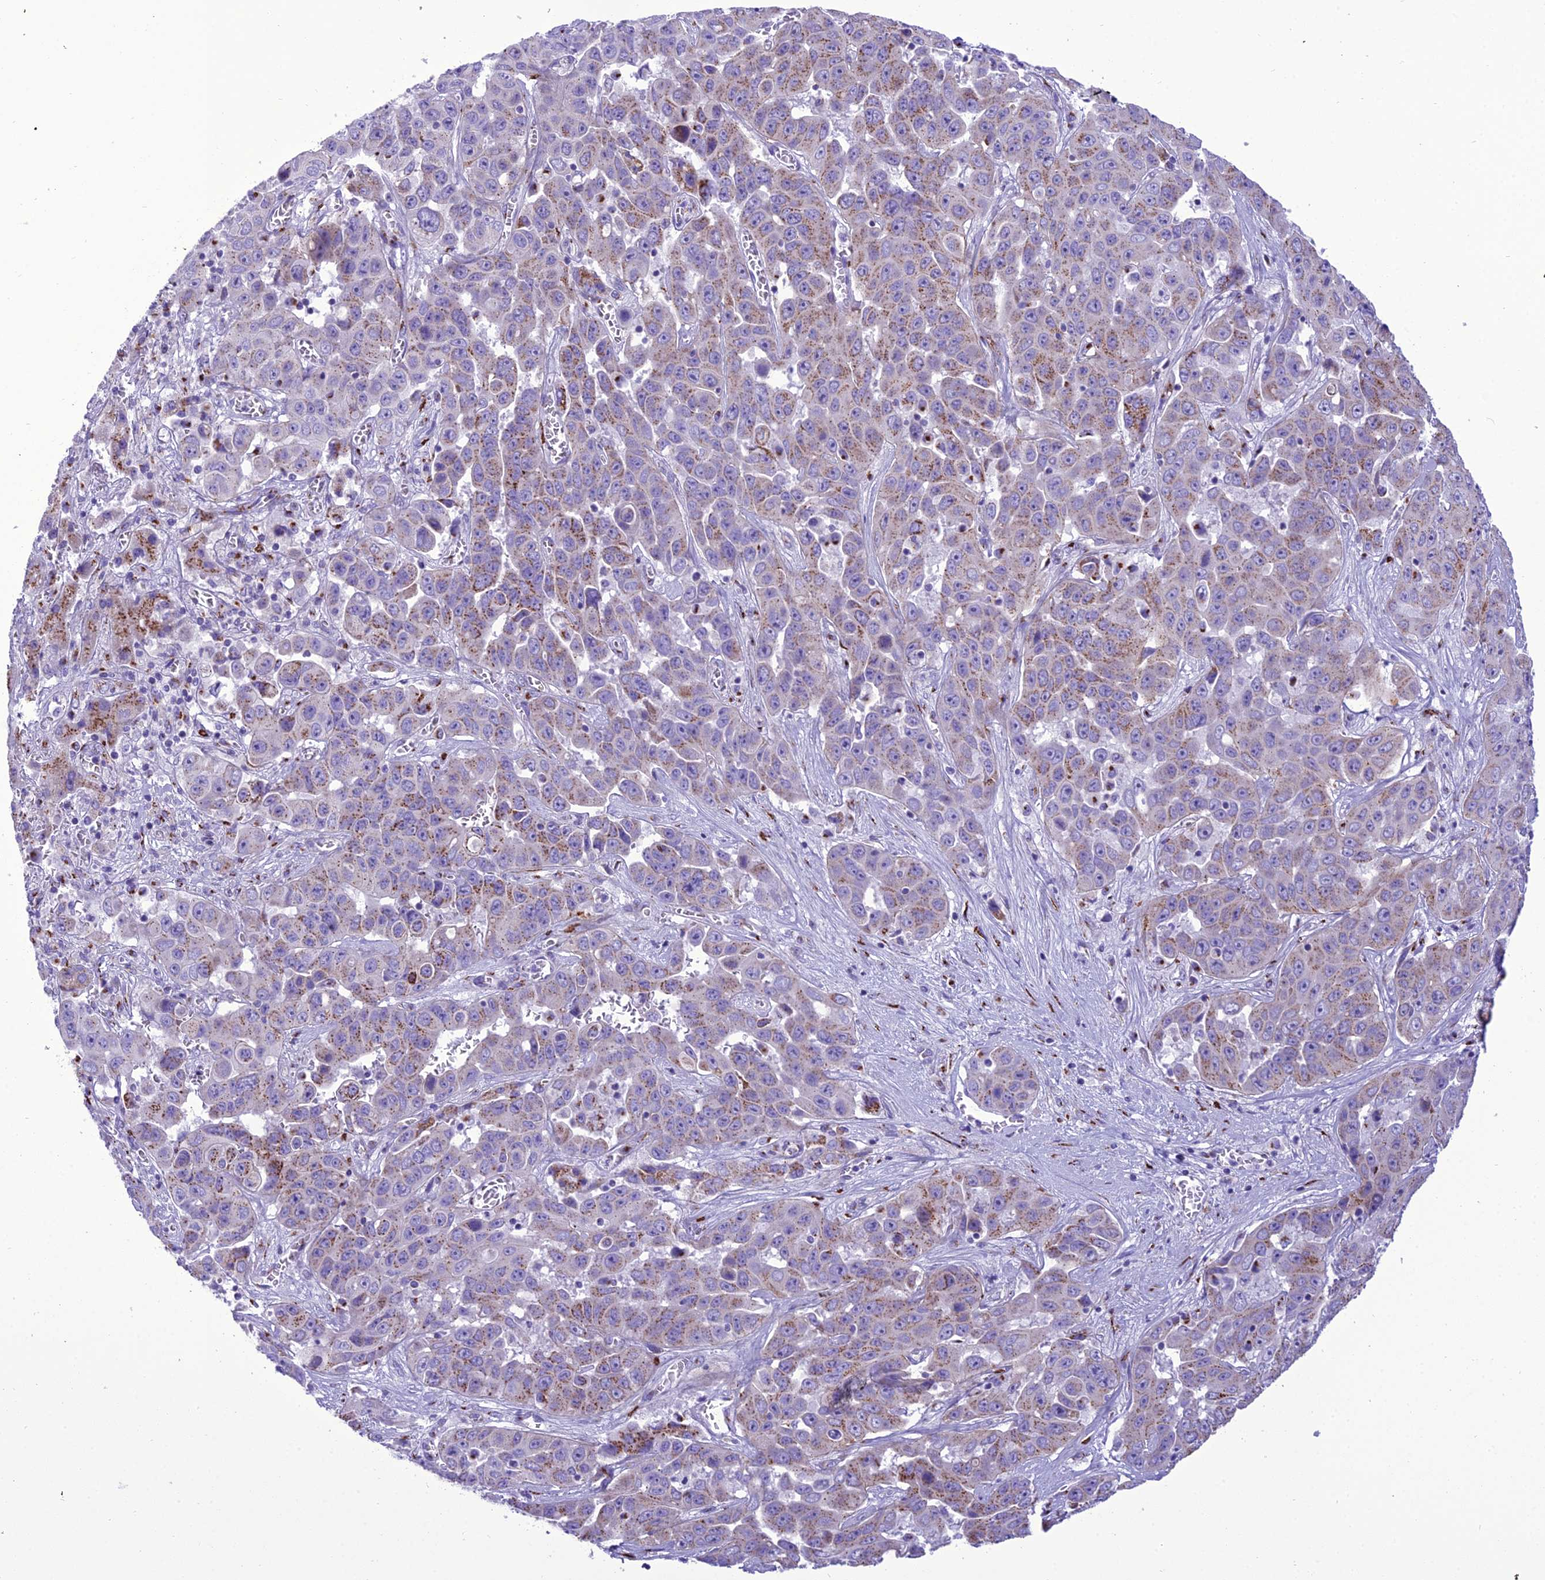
{"staining": {"intensity": "moderate", "quantity": "25%-75%", "location": "cytoplasmic/membranous"}, "tissue": "liver cancer", "cell_type": "Tumor cells", "image_type": "cancer", "snomed": [{"axis": "morphology", "description": "Cholangiocarcinoma"}, {"axis": "topography", "description": "Liver"}], "caption": "Immunohistochemistry of human liver cancer reveals medium levels of moderate cytoplasmic/membranous positivity in approximately 25%-75% of tumor cells. (Stains: DAB in brown, nuclei in blue, Microscopy: brightfield microscopy at high magnification).", "gene": "GOLM2", "patient": {"sex": "female", "age": 52}}